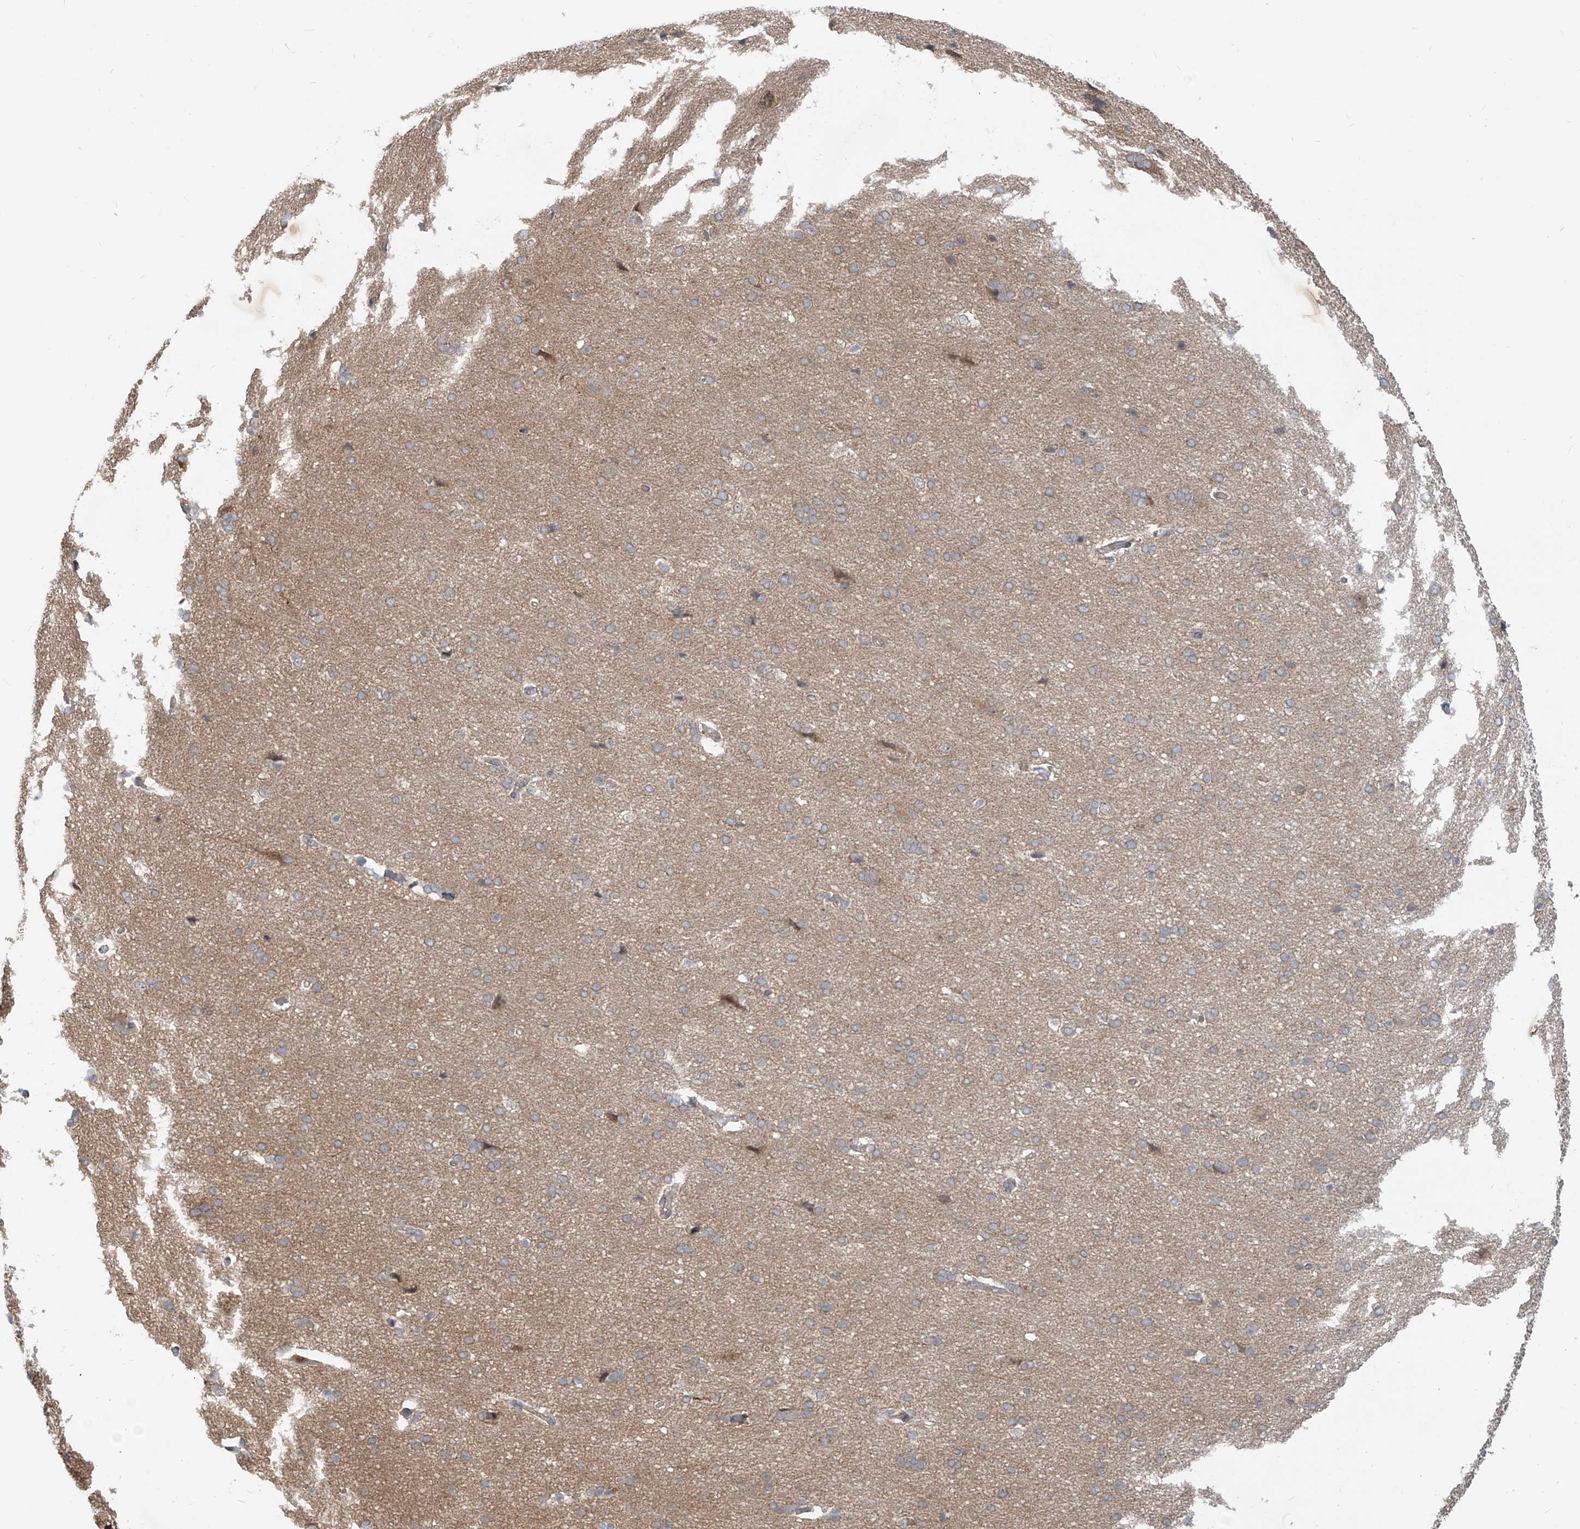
{"staining": {"intensity": "negative", "quantity": "none", "location": "none"}, "tissue": "cerebral cortex", "cell_type": "Endothelial cells", "image_type": "normal", "snomed": [{"axis": "morphology", "description": "Normal tissue, NOS"}, {"axis": "topography", "description": "Cerebral cortex"}], "caption": "High magnification brightfield microscopy of unremarkable cerebral cortex stained with DAB (3,3'-diaminobenzidine) (brown) and counterstained with hematoxylin (blue): endothelial cells show no significant positivity. The staining is performed using DAB (3,3'-diaminobenzidine) brown chromogen with nuclei counter-stained in using hematoxylin.", "gene": "MTUS2", "patient": {"sex": "male", "age": 62}}